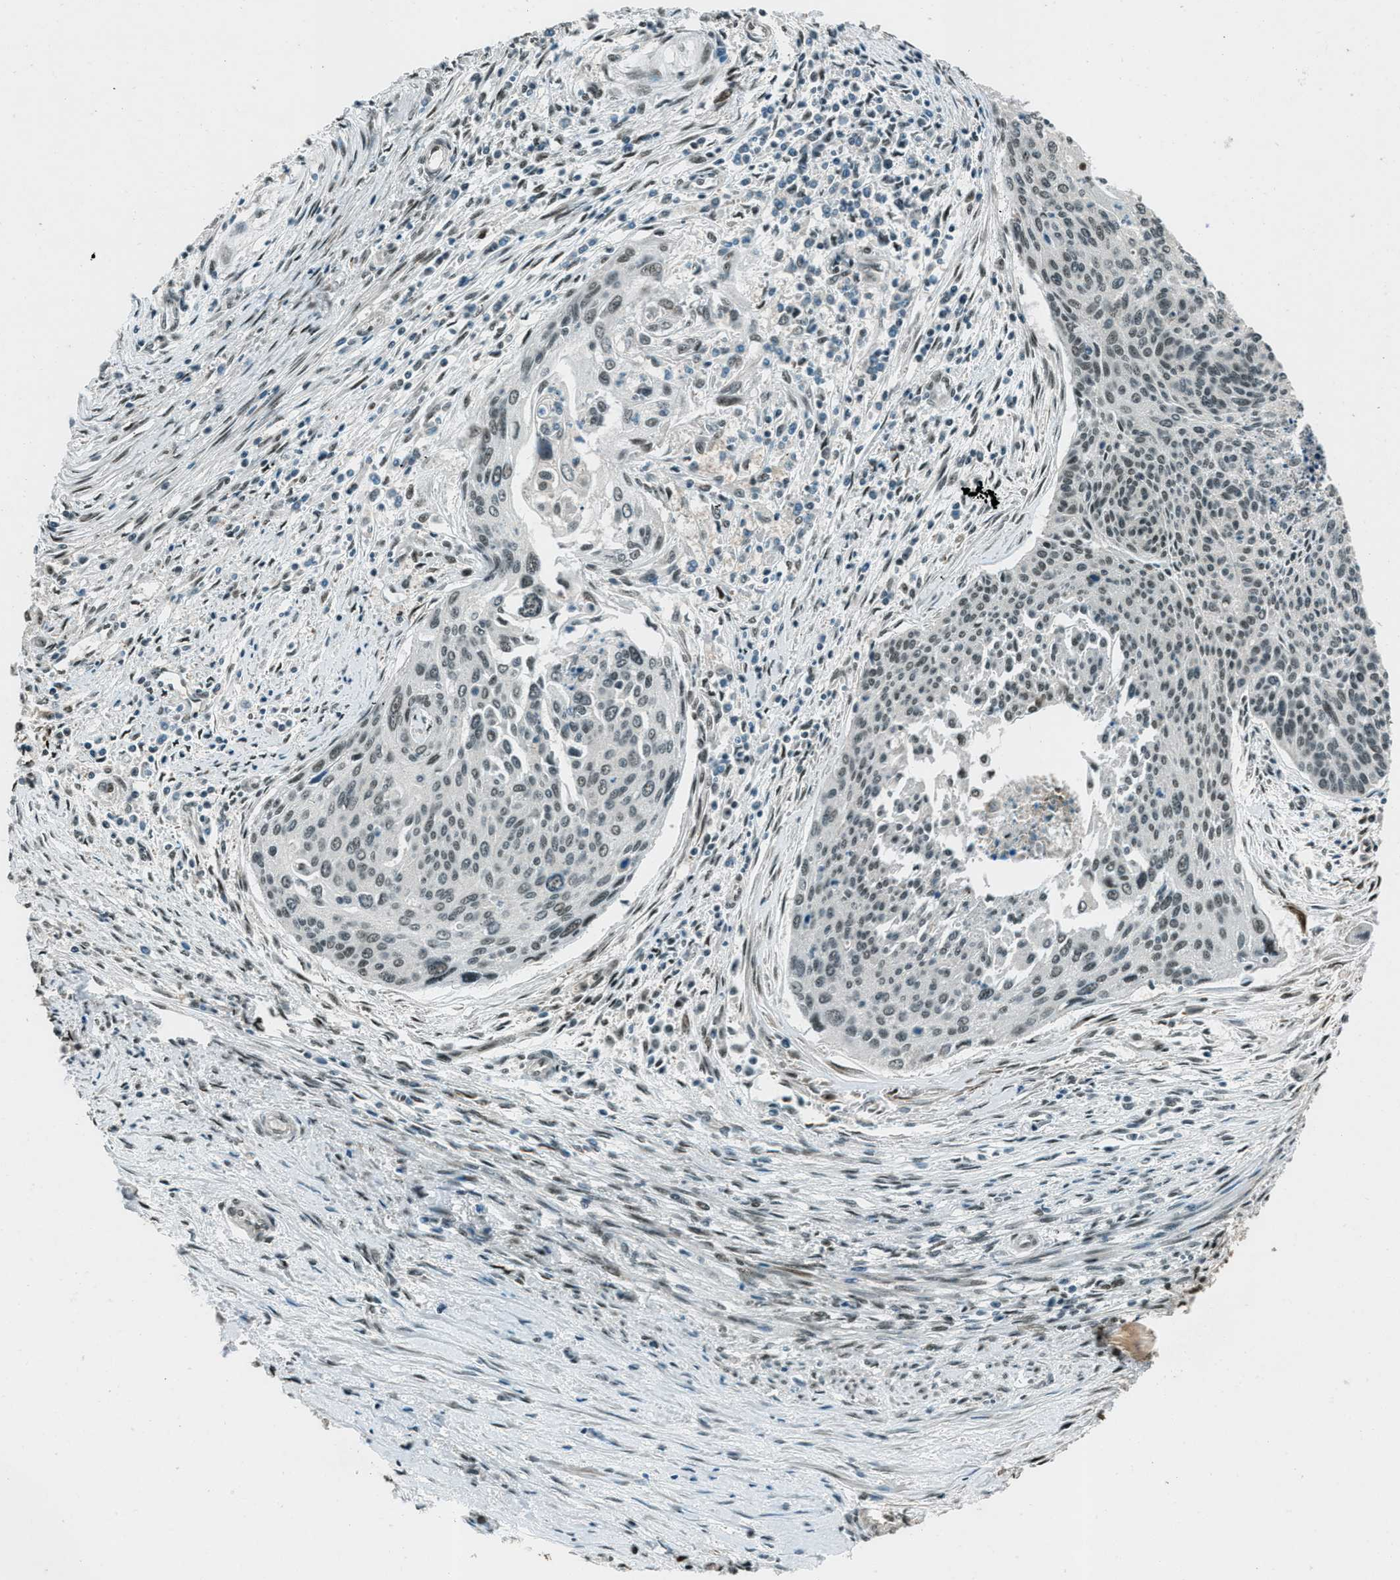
{"staining": {"intensity": "weak", "quantity": "25%-75%", "location": "nuclear"}, "tissue": "cervical cancer", "cell_type": "Tumor cells", "image_type": "cancer", "snomed": [{"axis": "morphology", "description": "Squamous cell carcinoma, NOS"}, {"axis": "topography", "description": "Cervix"}], "caption": "Immunohistochemical staining of squamous cell carcinoma (cervical) demonstrates weak nuclear protein staining in approximately 25%-75% of tumor cells.", "gene": "TARDBP", "patient": {"sex": "female", "age": 55}}